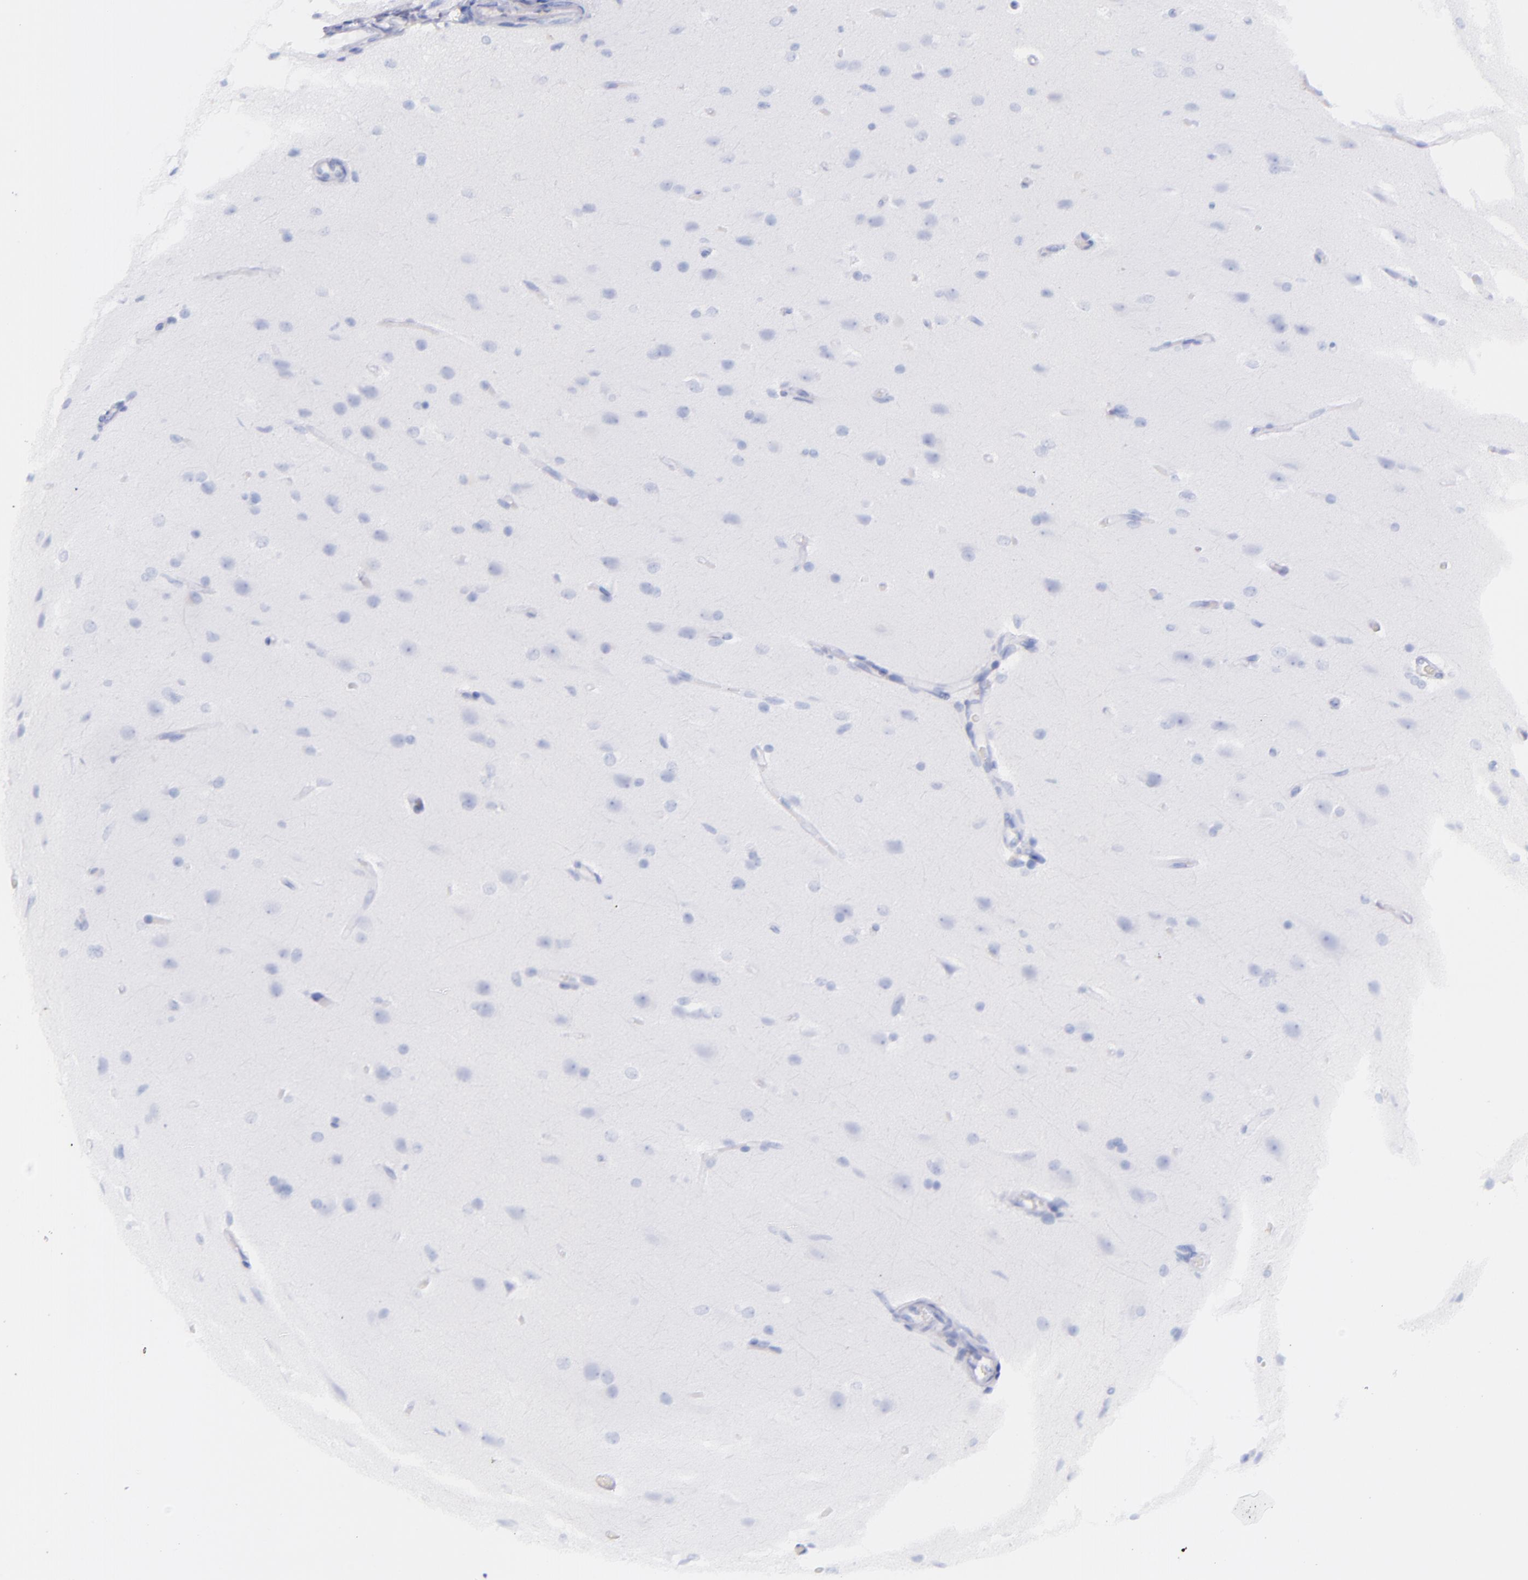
{"staining": {"intensity": "negative", "quantity": "none", "location": "none"}, "tissue": "glioma", "cell_type": "Tumor cells", "image_type": "cancer", "snomed": [{"axis": "morphology", "description": "Glioma, malignant, High grade"}, {"axis": "topography", "description": "Brain"}], "caption": "This is an IHC image of glioma. There is no positivity in tumor cells.", "gene": "SFTPA2", "patient": {"sex": "male", "age": 68}}